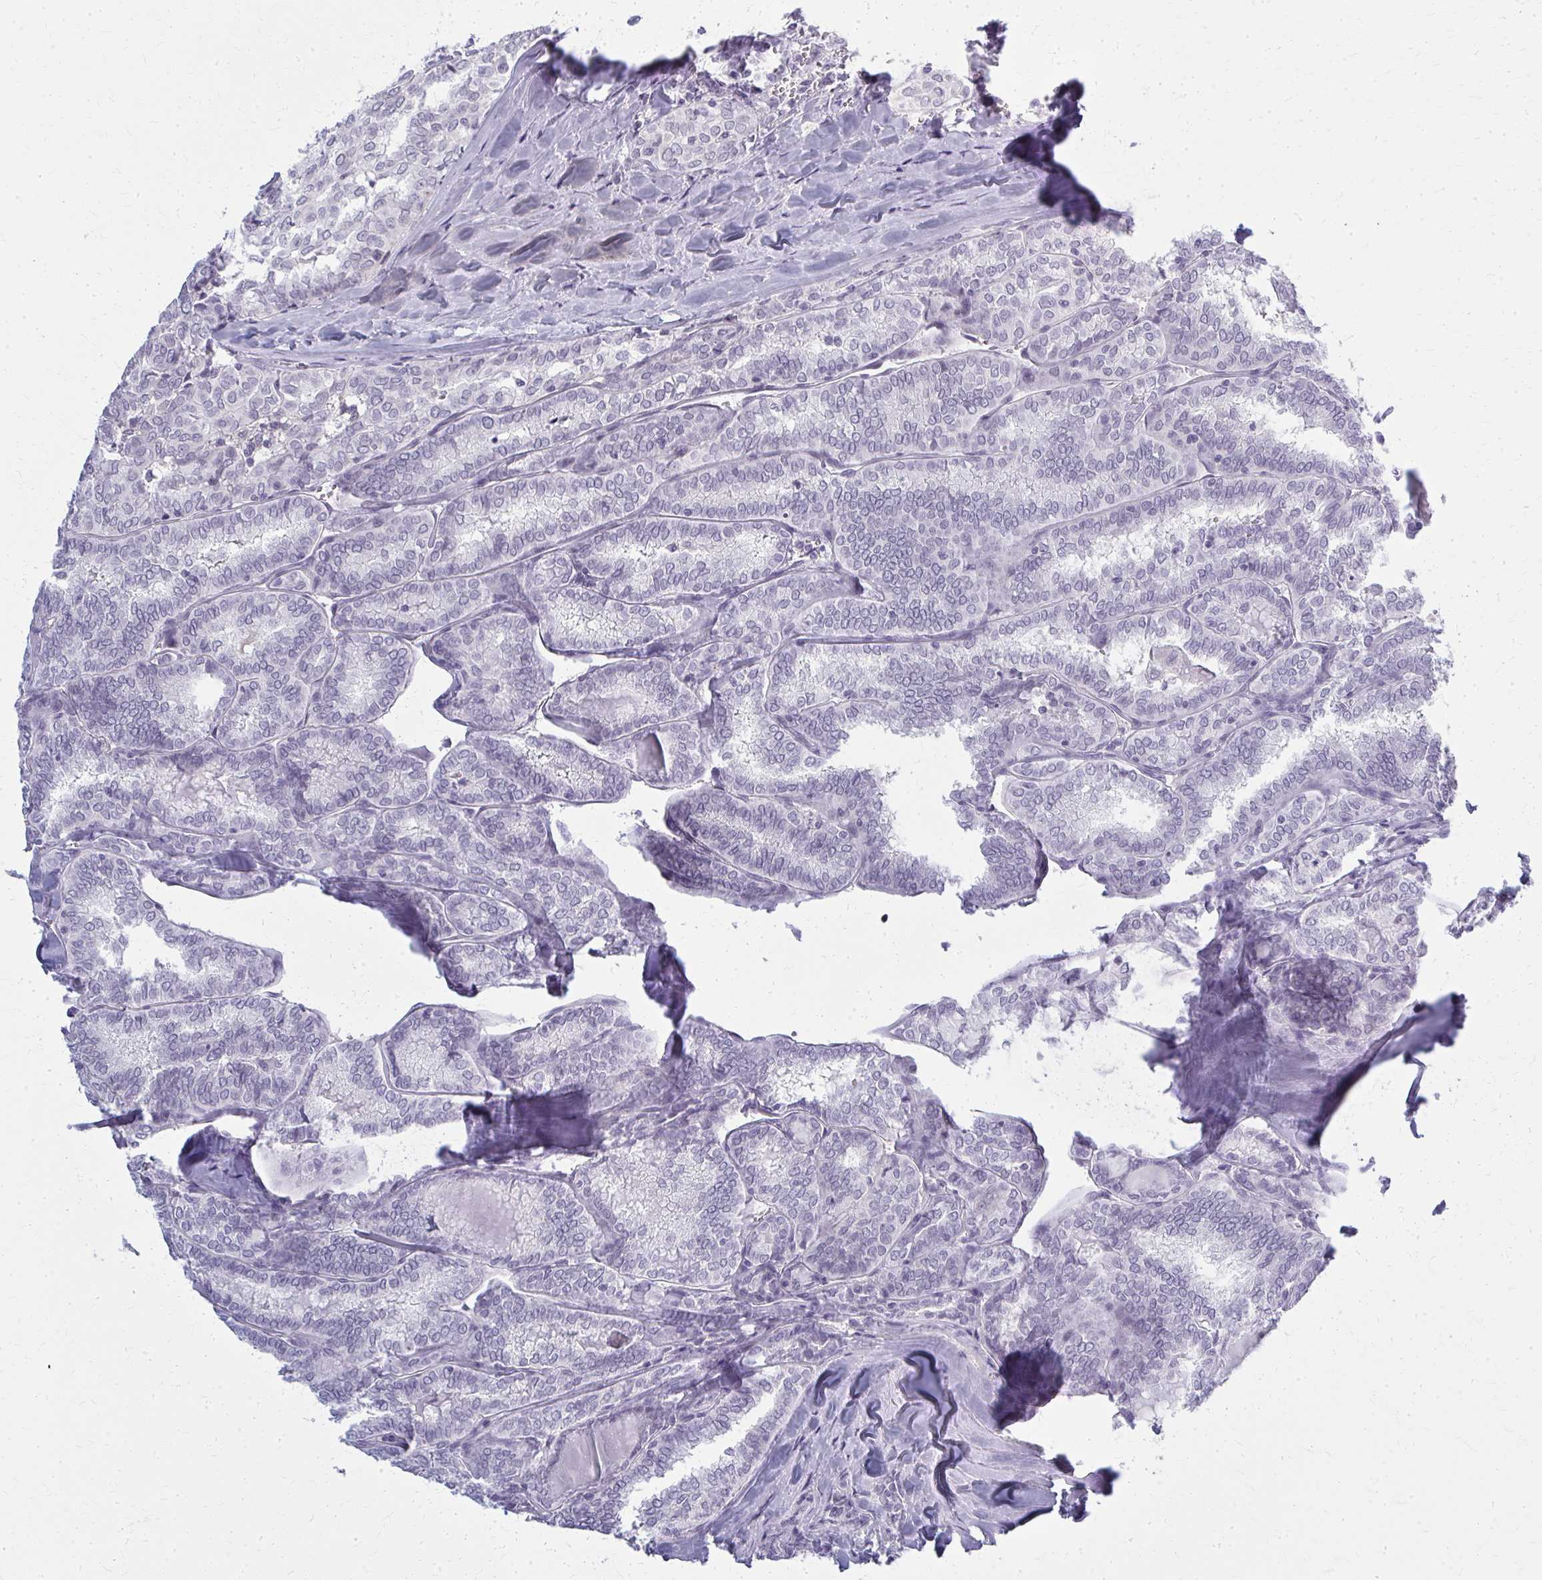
{"staining": {"intensity": "negative", "quantity": "none", "location": "none"}, "tissue": "thyroid cancer", "cell_type": "Tumor cells", "image_type": "cancer", "snomed": [{"axis": "morphology", "description": "Papillary adenocarcinoma, NOS"}, {"axis": "topography", "description": "Thyroid gland"}], "caption": "Papillary adenocarcinoma (thyroid) stained for a protein using IHC reveals no staining tumor cells.", "gene": "CASQ2", "patient": {"sex": "female", "age": 30}}